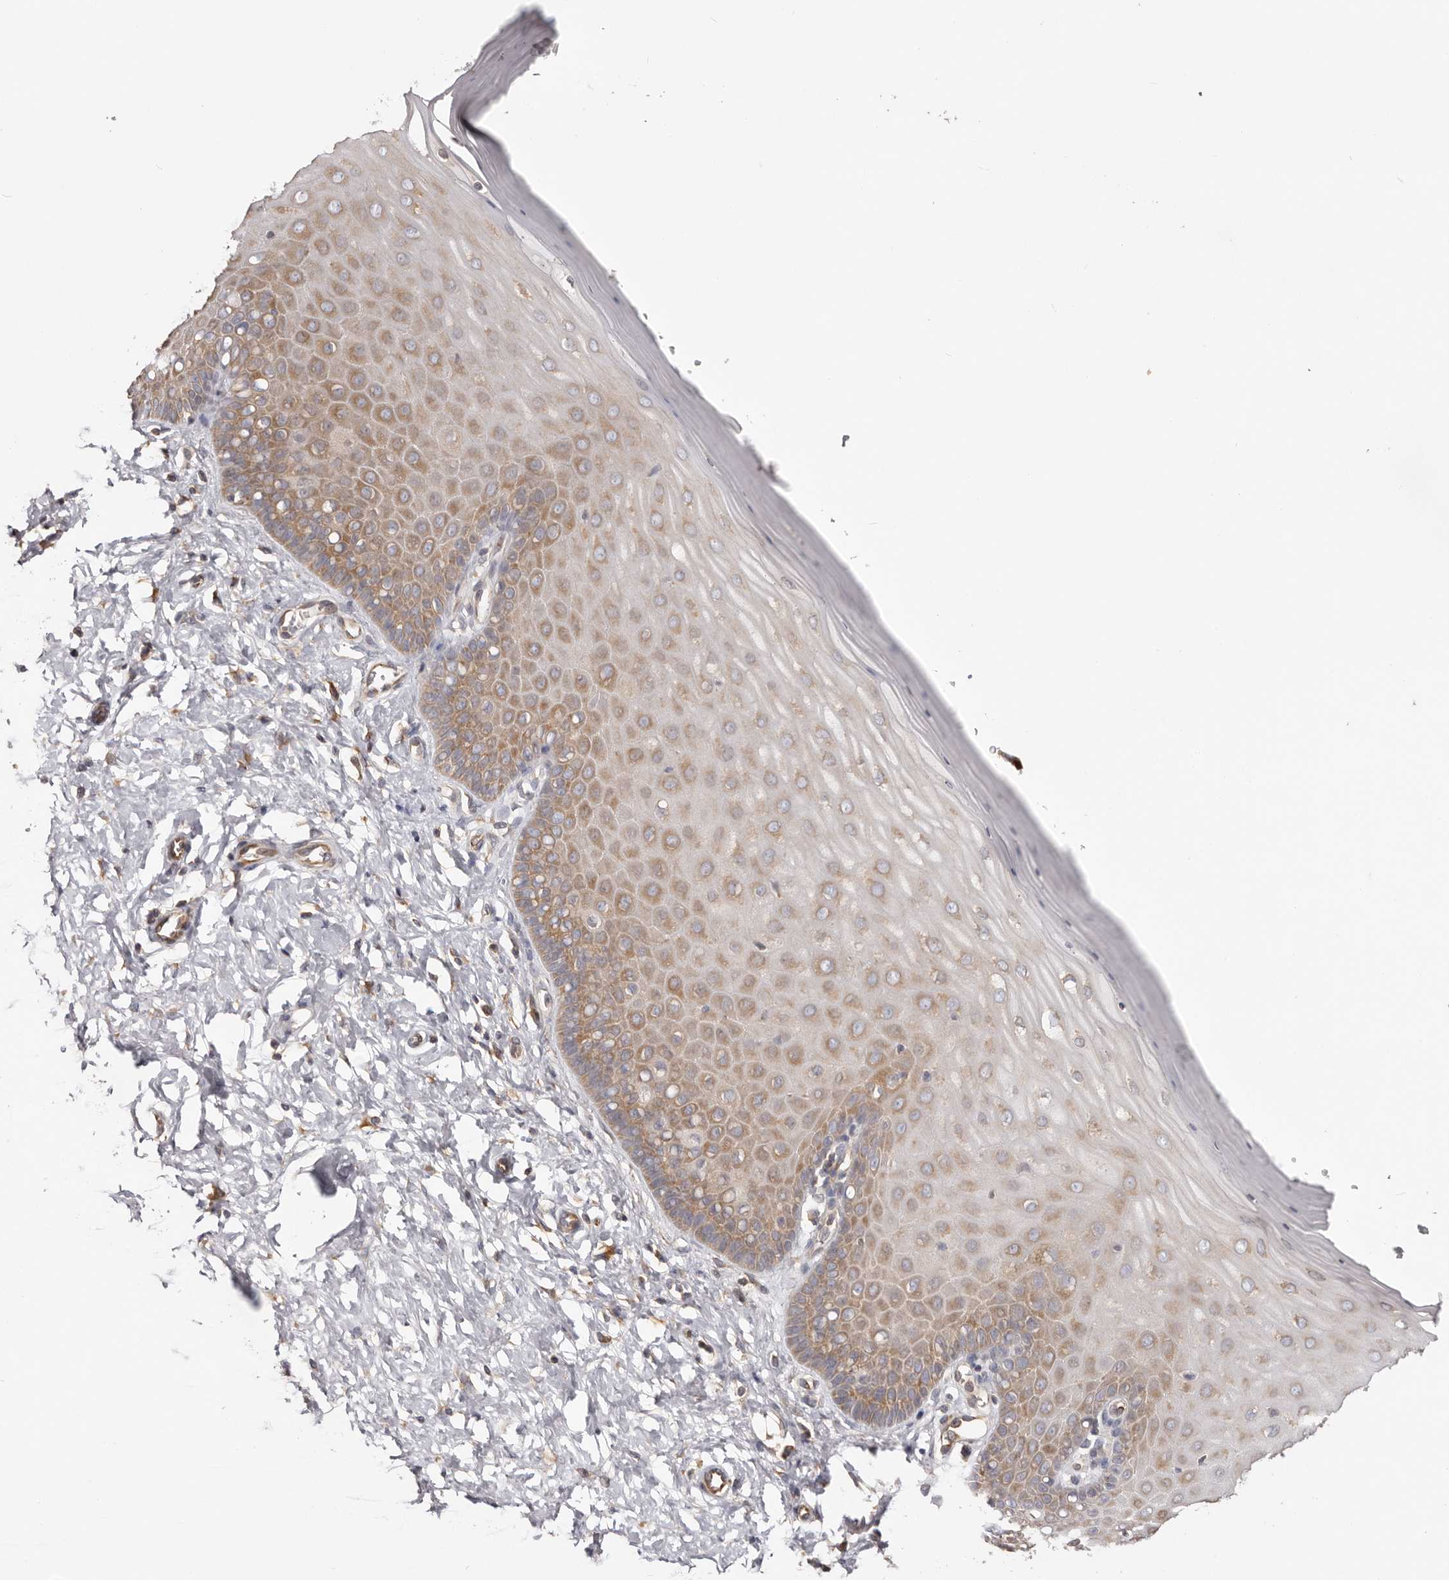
{"staining": {"intensity": "moderate", "quantity": ">75%", "location": "cytoplasmic/membranous"}, "tissue": "cervix", "cell_type": "Glandular cells", "image_type": "normal", "snomed": [{"axis": "morphology", "description": "Normal tissue, NOS"}, {"axis": "topography", "description": "Cervix"}], "caption": "Protein staining displays moderate cytoplasmic/membranous positivity in about >75% of glandular cells in unremarkable cervix.", "gene": "EPRS1", "patient": {"sex": "female", "age": 55}}